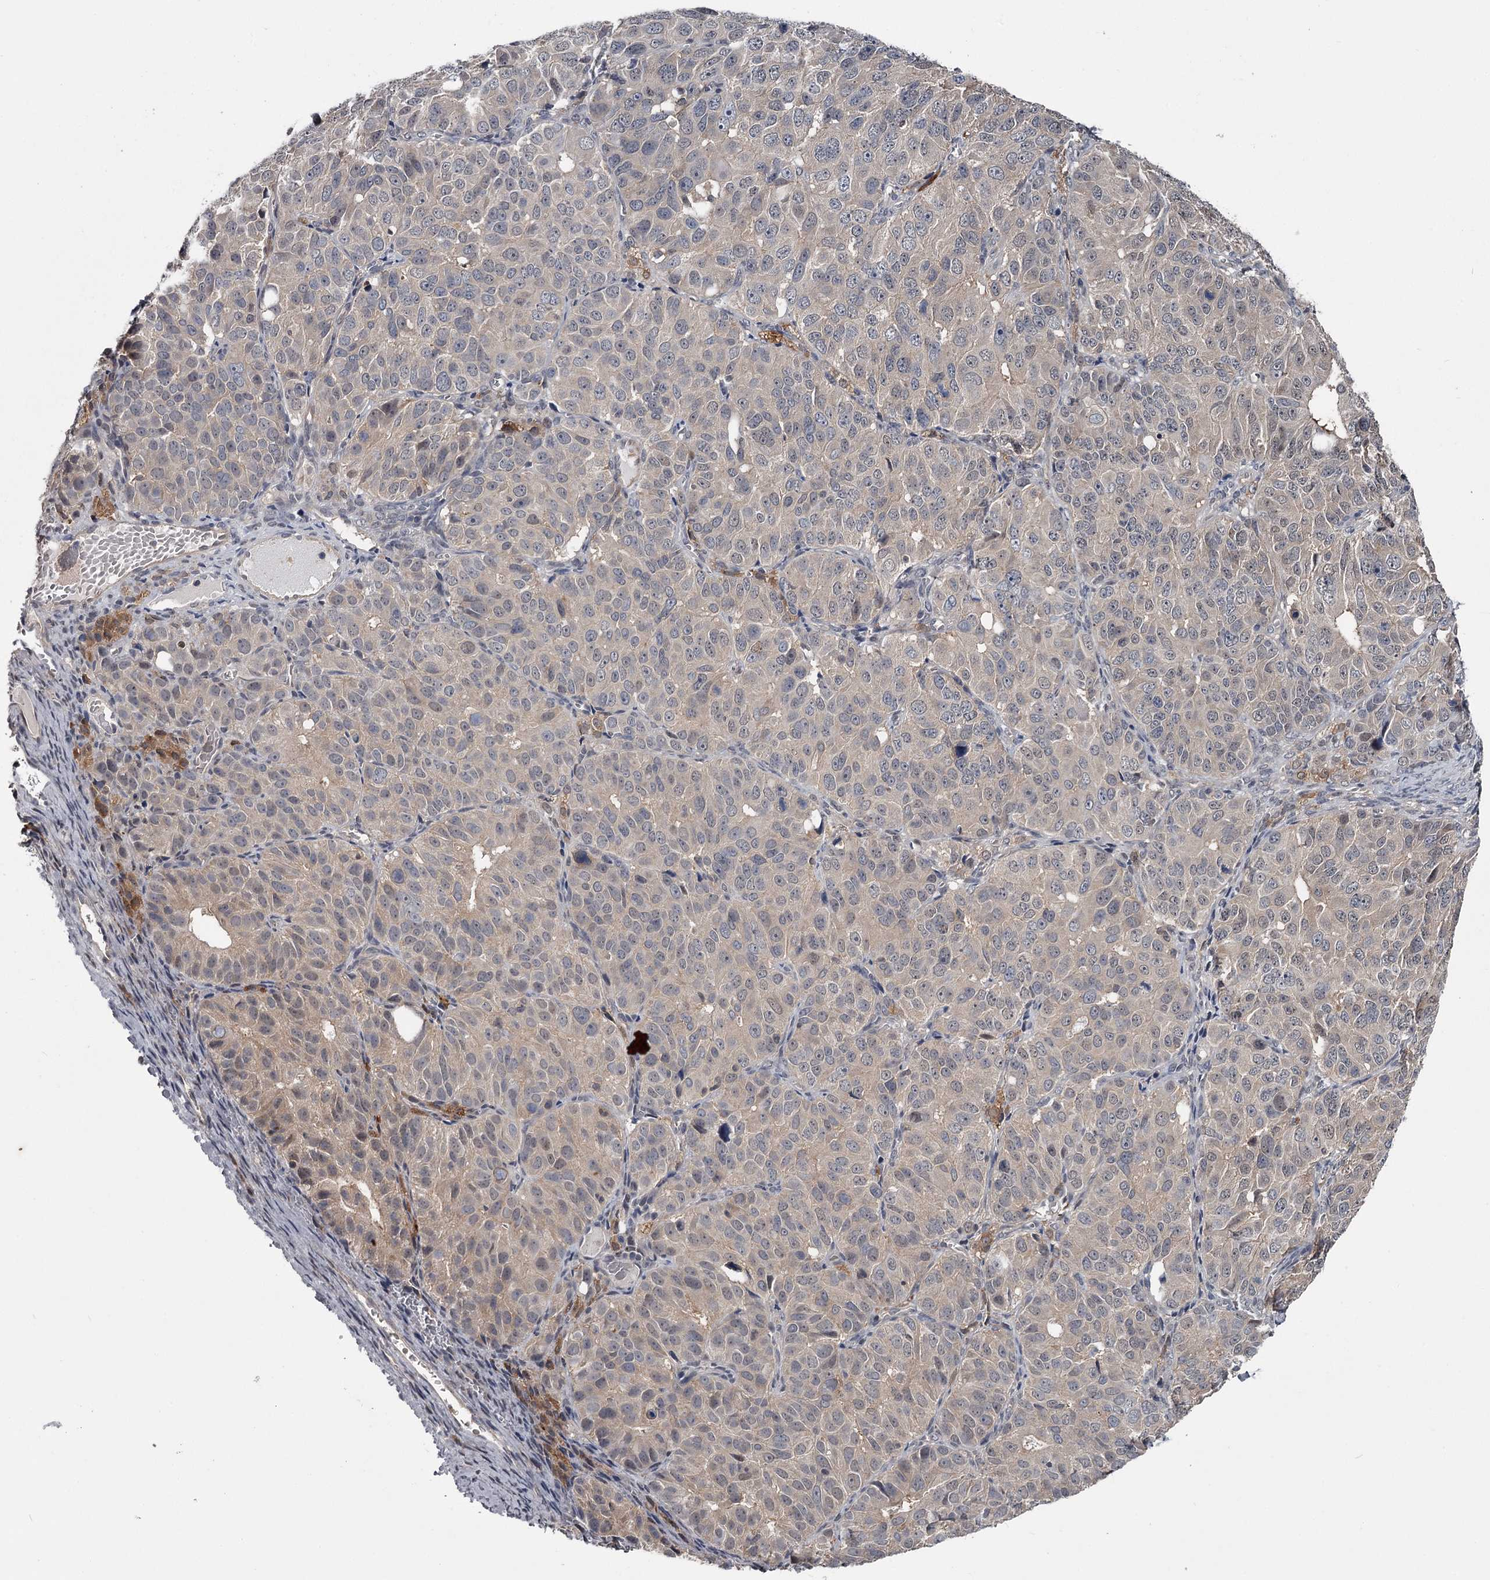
{"staining": {"intensity": "negative", "quantity": "none", "location": "none"}, "tissue": "ovarian cancer", "cell_type": "Tumor cells", "image_type": "cancer", "snomed": [{"axis": "morphology", "description": "Carcinoma, endometroid"}, {"axis": "topography", "description": "Ovary"}], "caption": "Immunohistochemistry of human ovarian cancer reveals no positivity in tumor cells.", "gene": "DAO", "patient": {"sex": "female", "age": 51}}